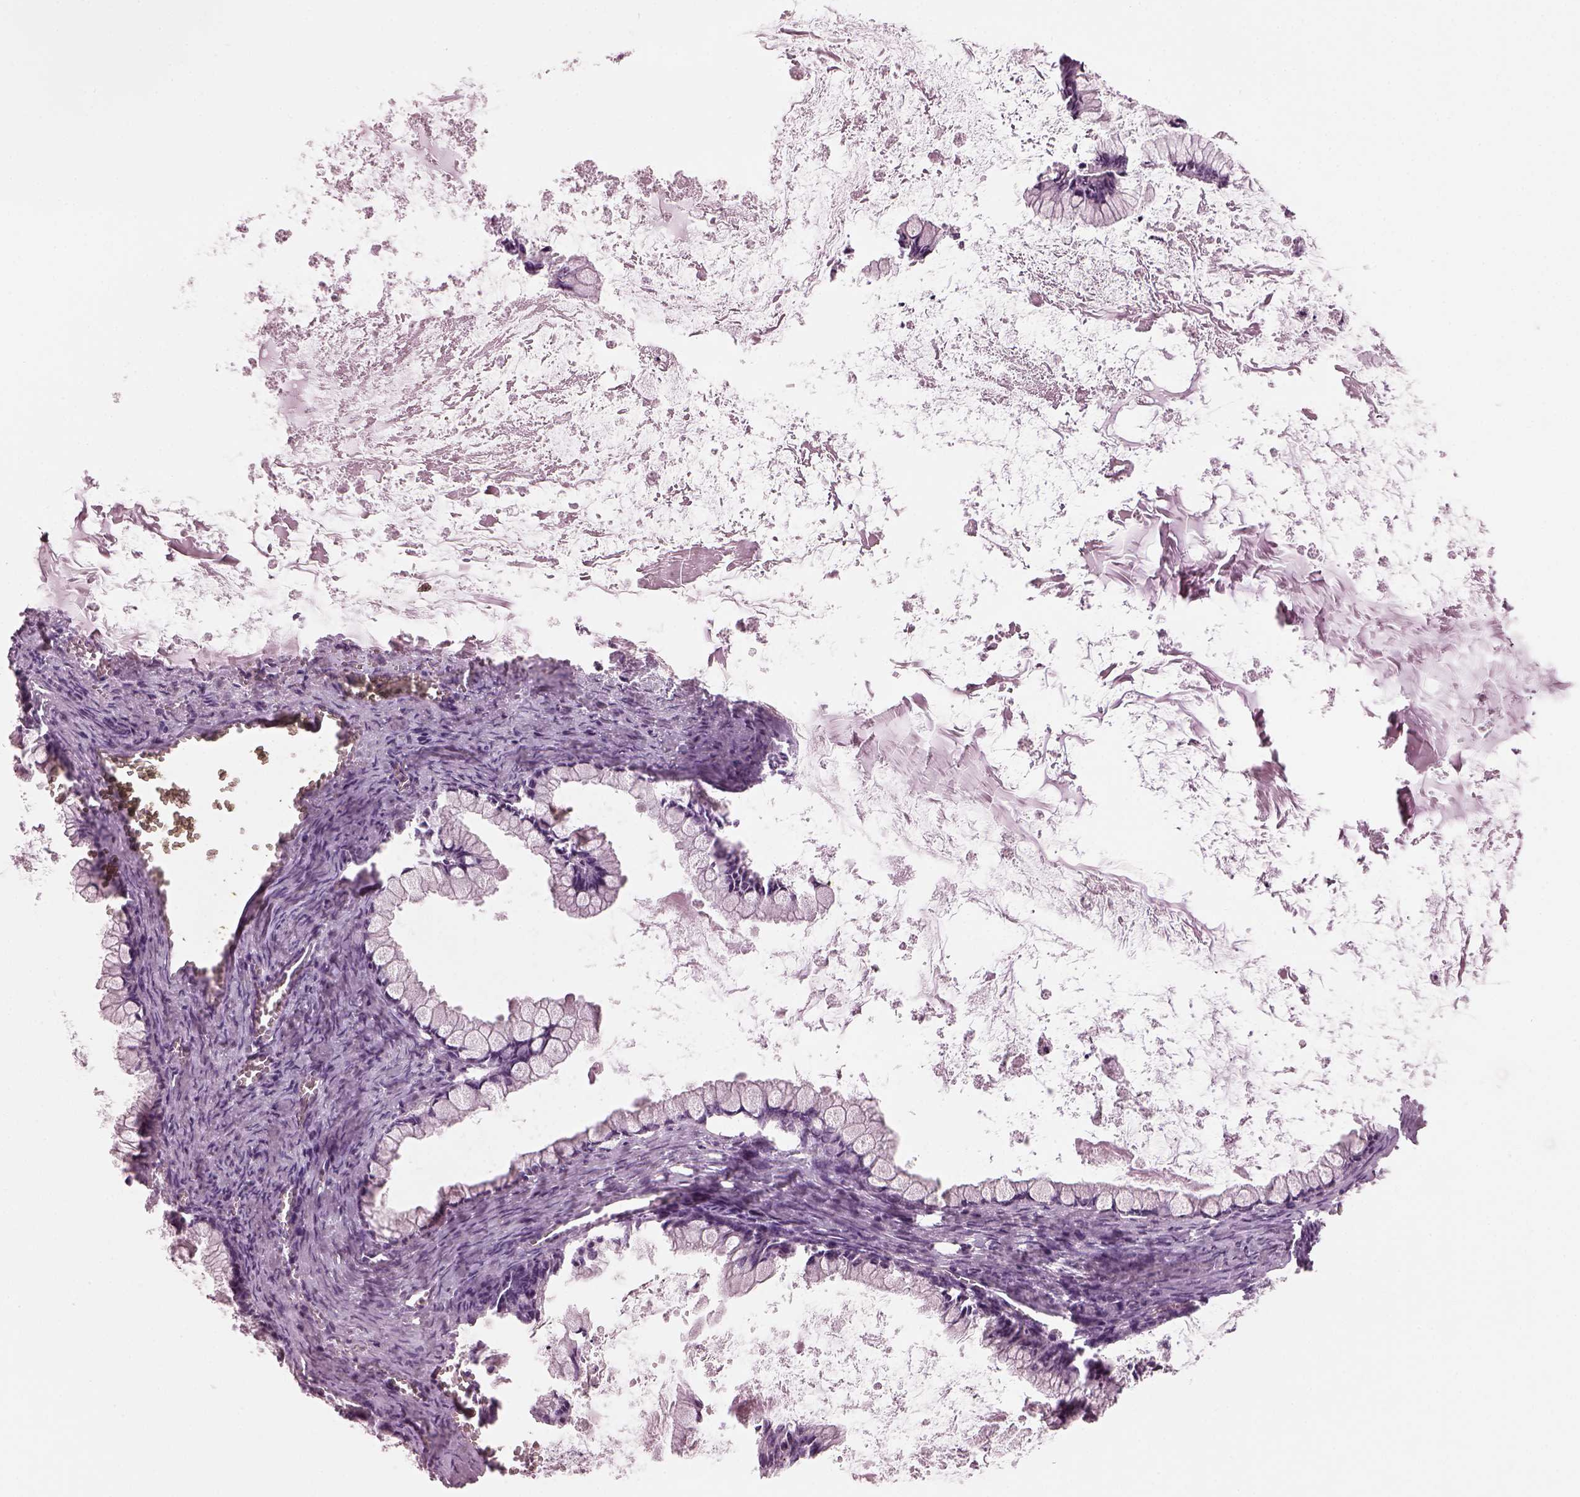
{"staining": {"intensity": "negative", "quantity": "none", "location": "none"}, "tissue": "ovarian cancer", "cell_type": "Tumor cells", "image_type": "cancer", "snomed": [{"axis": "morphology", "description": "Cystadenocarcinoma, mucinous, NOS"}, {"axis": "topography", "description": "Ovary"}], "caption": "Human ovarian cancer stained for a protein using IHC reveals no expression in tumor cells.", "gene": "HYDIN", "patient": {"sex": "female", "age": 67}}